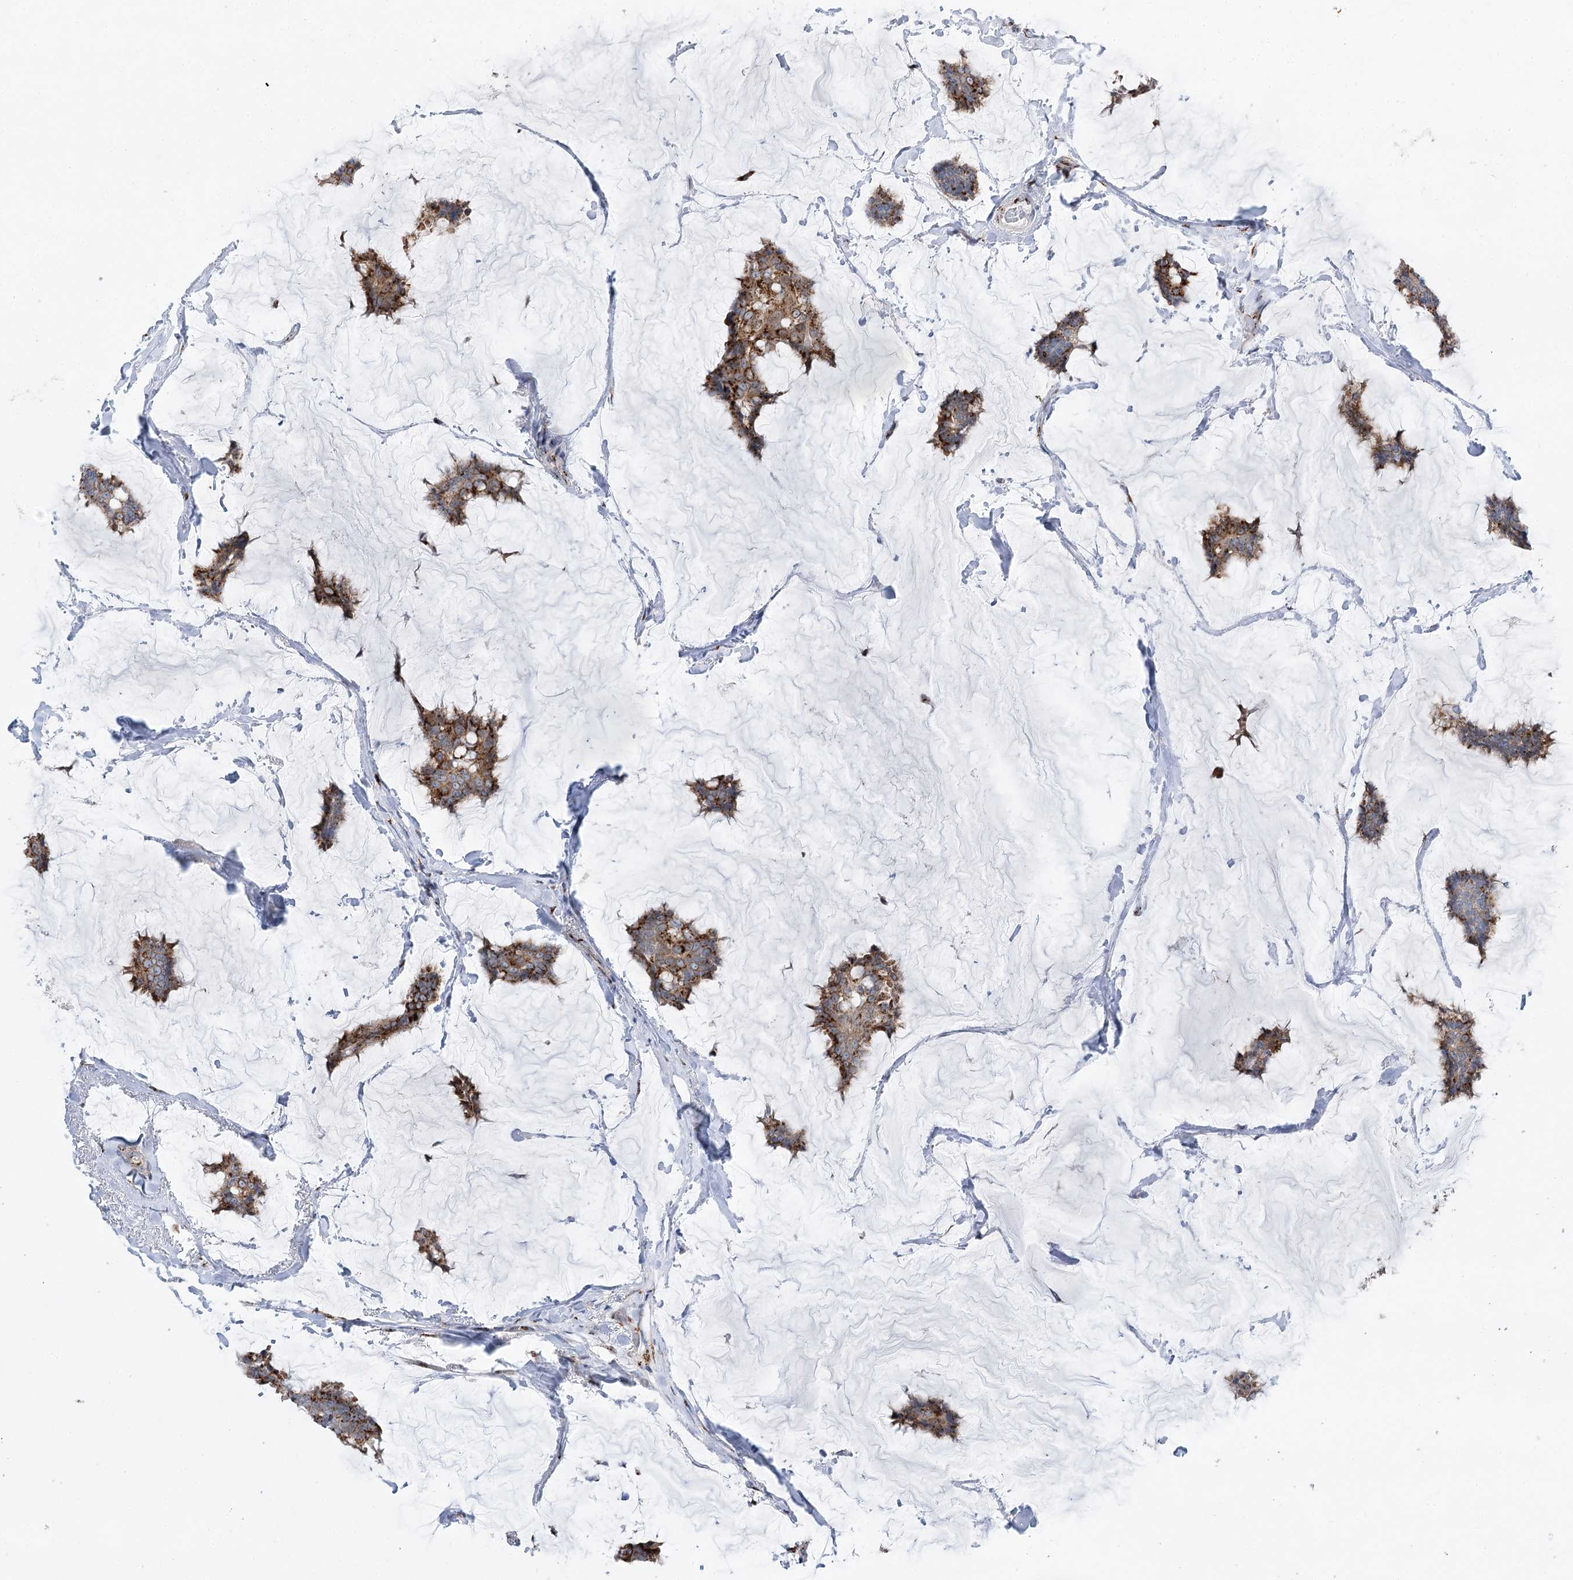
{"staining": {"intensity": "moderate", "quantity": ">75%", "location": "cytoplasmic/membranous"}, "tissue": "breast cancer", "cell_type": "Tumor cells", "image_type": "cancer", "snomed": [{"axis": "morphology", "description": "Duct carcinoma"}, {"axis": "topography", "description": "Breast"}], "caption": "Approximately >75% of tumor cells in infiltrating ductal carcinoma (breast) display moderate cytoplasmic/membranous protein expression as visualized by brown immunohistochemical staining.", "gene": "TMEM165", "patient": {"sex": "female", "age": 93}}